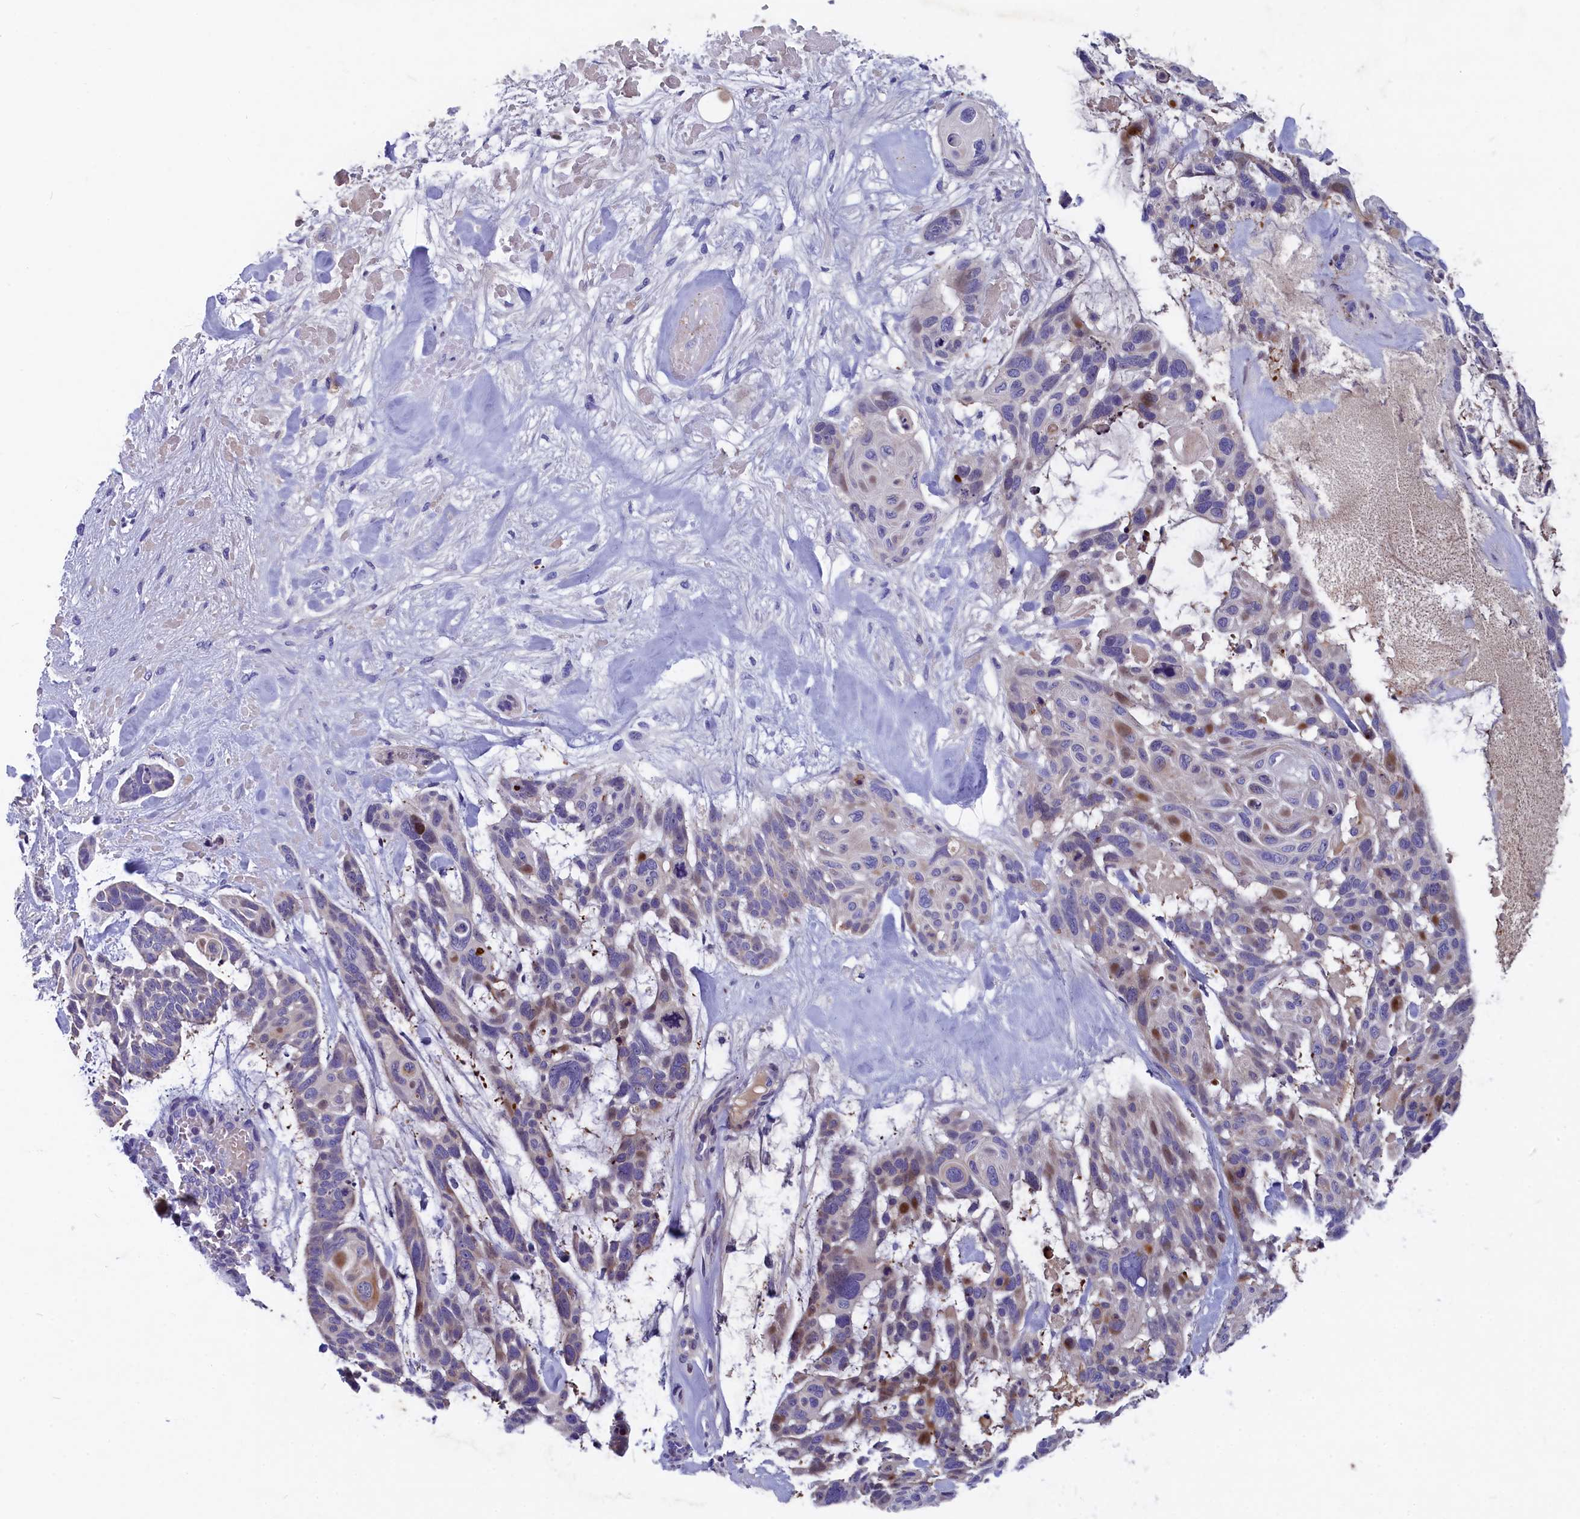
{"staining": {"intensity": "moderate", "quantity": "<25%", "location": "cytoplasmic/membranous,nuclear"}, "tissue": "skin cancer", "cell_type": "Tumor cells", "image_type": "cancer", "snomed": [{"axis": "morphology", "description": "Basal cell carcinoma"}, {"axis": "topography", "description": "Skin"}], "caption": "Human skin cancer (basal cell carcinoma) stained with a brown dye displays moderate cytoplasmic/membranous and nuclear positive expression in approximately <25% of tumor cells.", "gene": "NKPD1", "patient": {"sex": "male", "age": 88}}